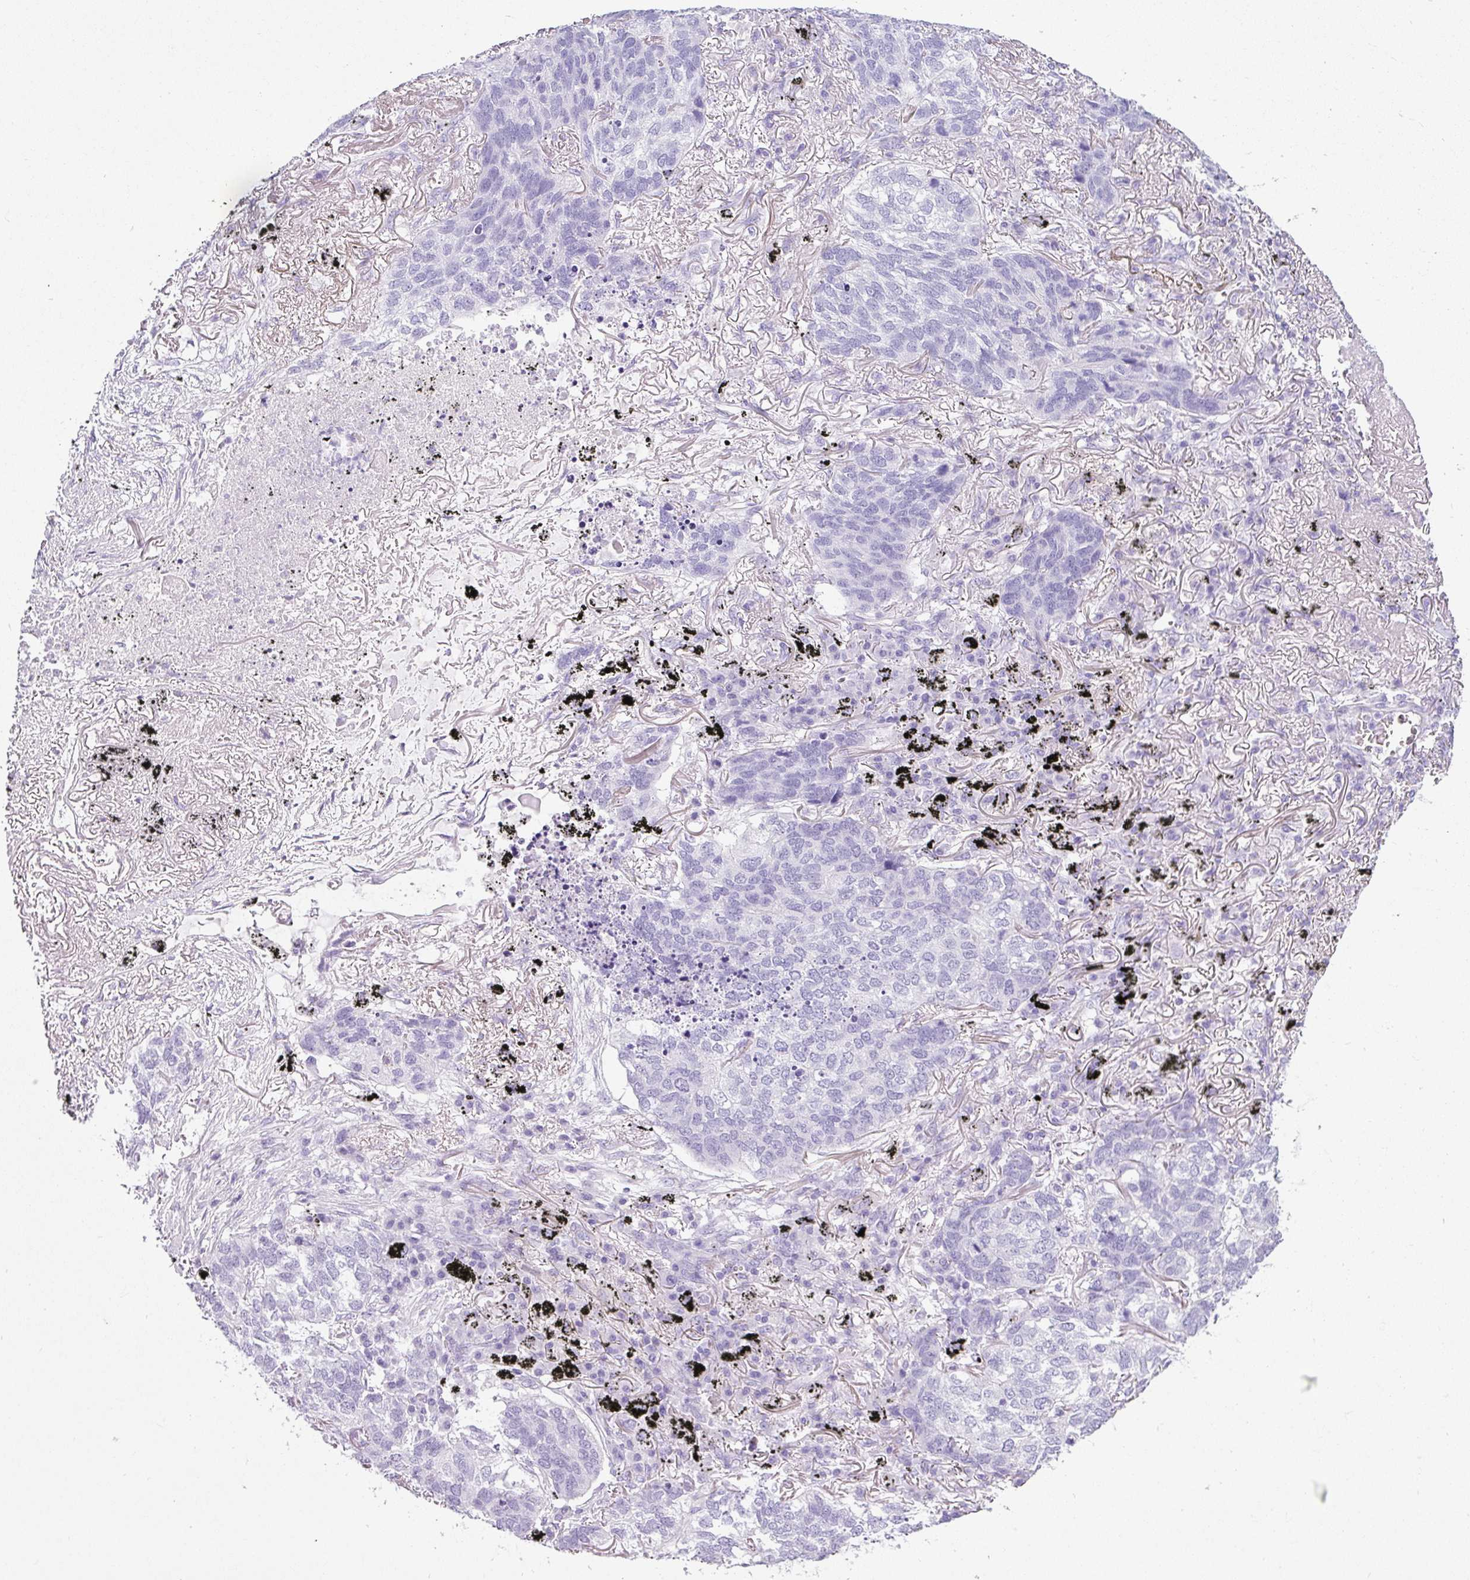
{"staining": {"intensity": "negative", "quantity": "none", "location": "none"}, "tissue": "lung cancer", "cell_type": "Tumor cells", "image_type": "cancer", "snomed": [{"axis": "morphology", "description": "Squamous cell carcinoma, NOS"}, {"axis": "topography", "description": "Lung"}], "caption": "High magnification brightfield microscopy of lung cancer stained with DAB (brown) and counterstained with hematoxylin (blue): tumor cells show no significant staining.", "gene": "VCY1B", "patient": {"sex": "female", "age": 63}}